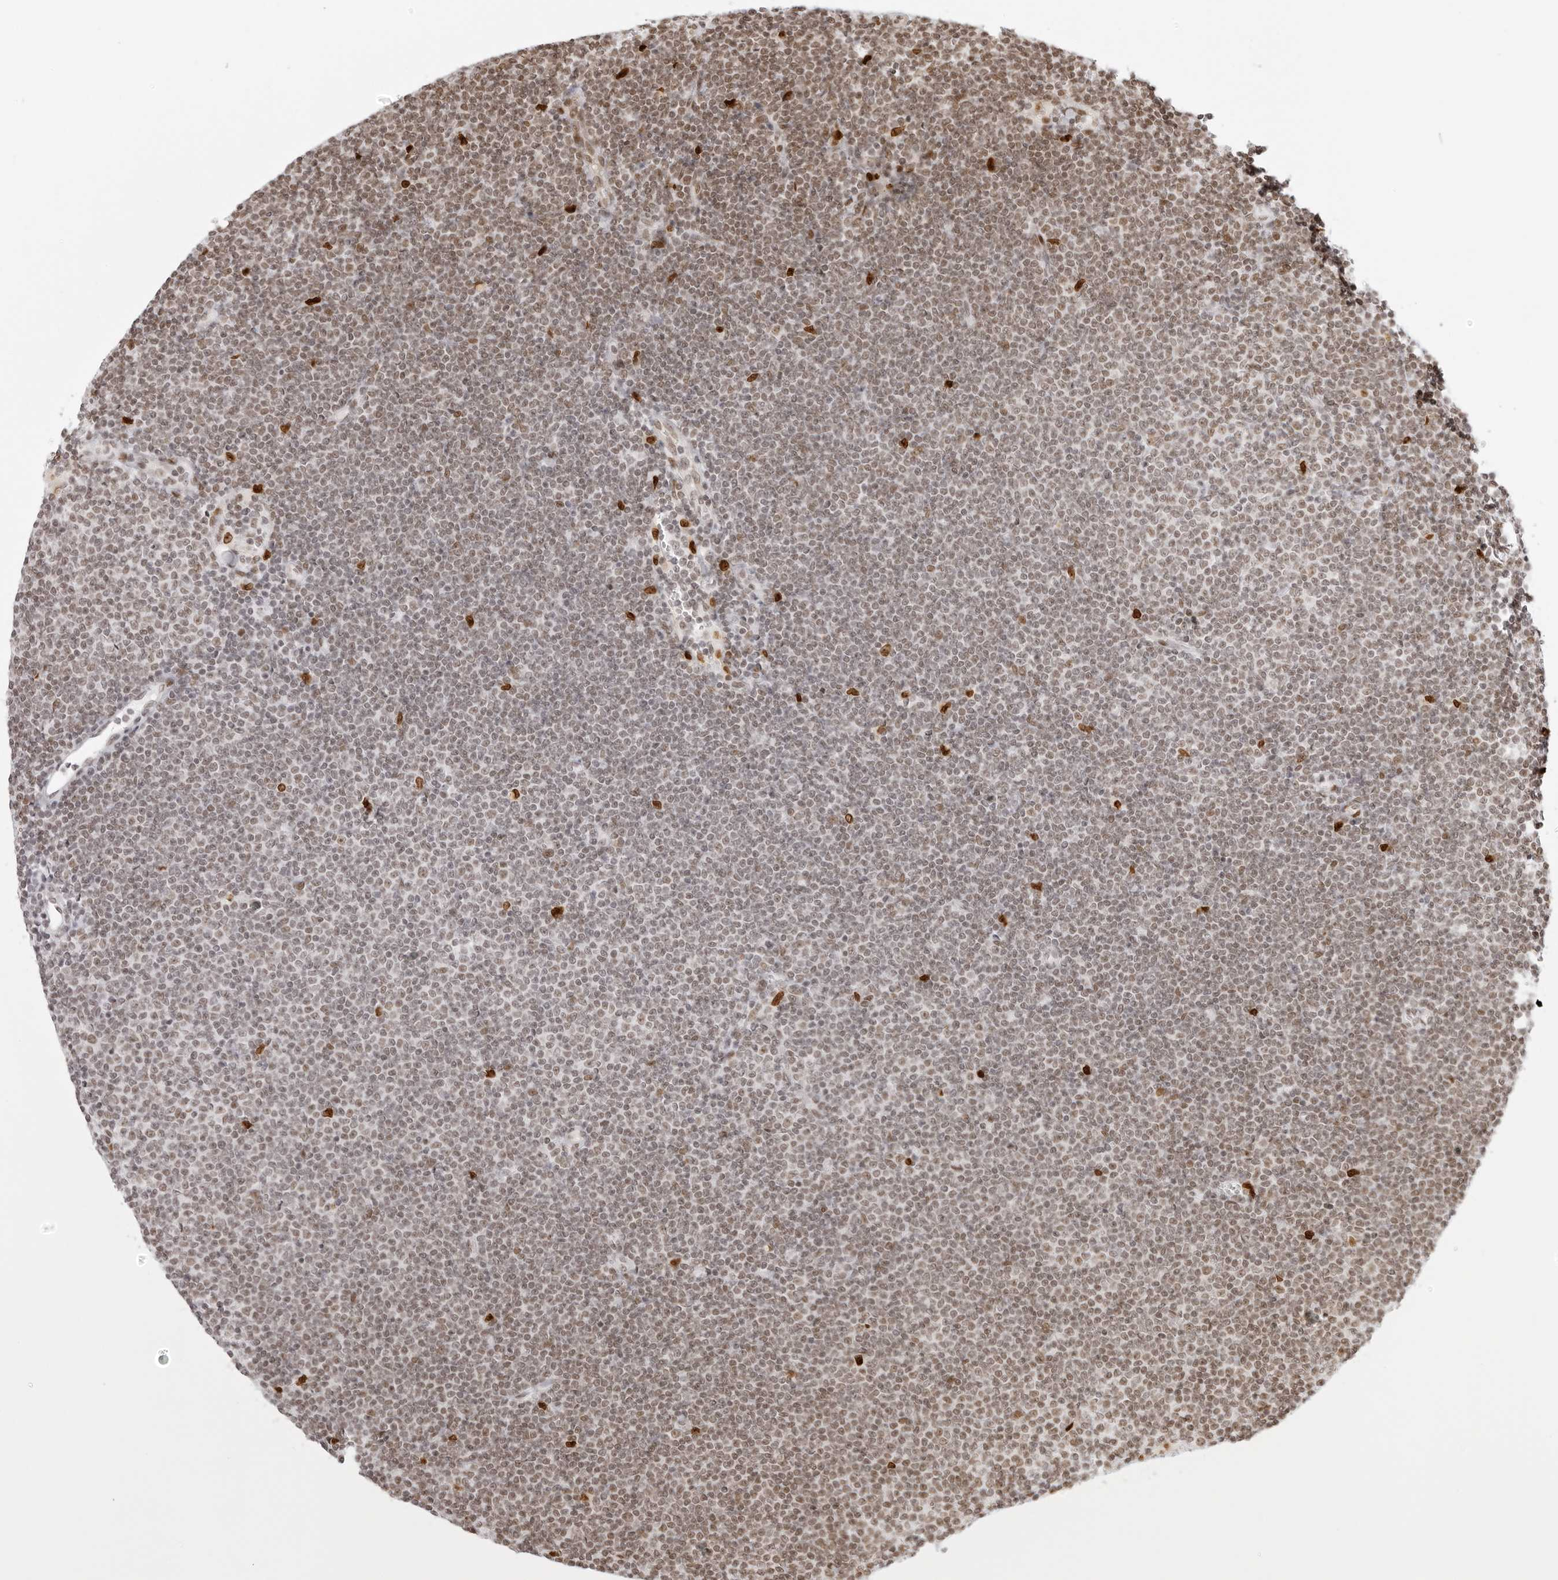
{"staining": {"intensity": "weak", "quantity": "<25%", "location": "nuclear"}, "tissue": "lymphoma", "cell_type": "Tumor cells", "image_type": "cancer", "snomed": [{"axis": "morphology", "description": "Malignant lymphoma, non-Hodgkin's type, Low grade"}, {"axis": "topography", "description": "Lymph node"}], "caption": "Immunohistochemistry (IHC) image of malignant lymphoma, non-Hodgkin's type (low-grade) stained for a protein (brown), which displays no positivity in tumor cells.", "gene": "RCC1", "patient": {"sex": "female", "age": 53}}